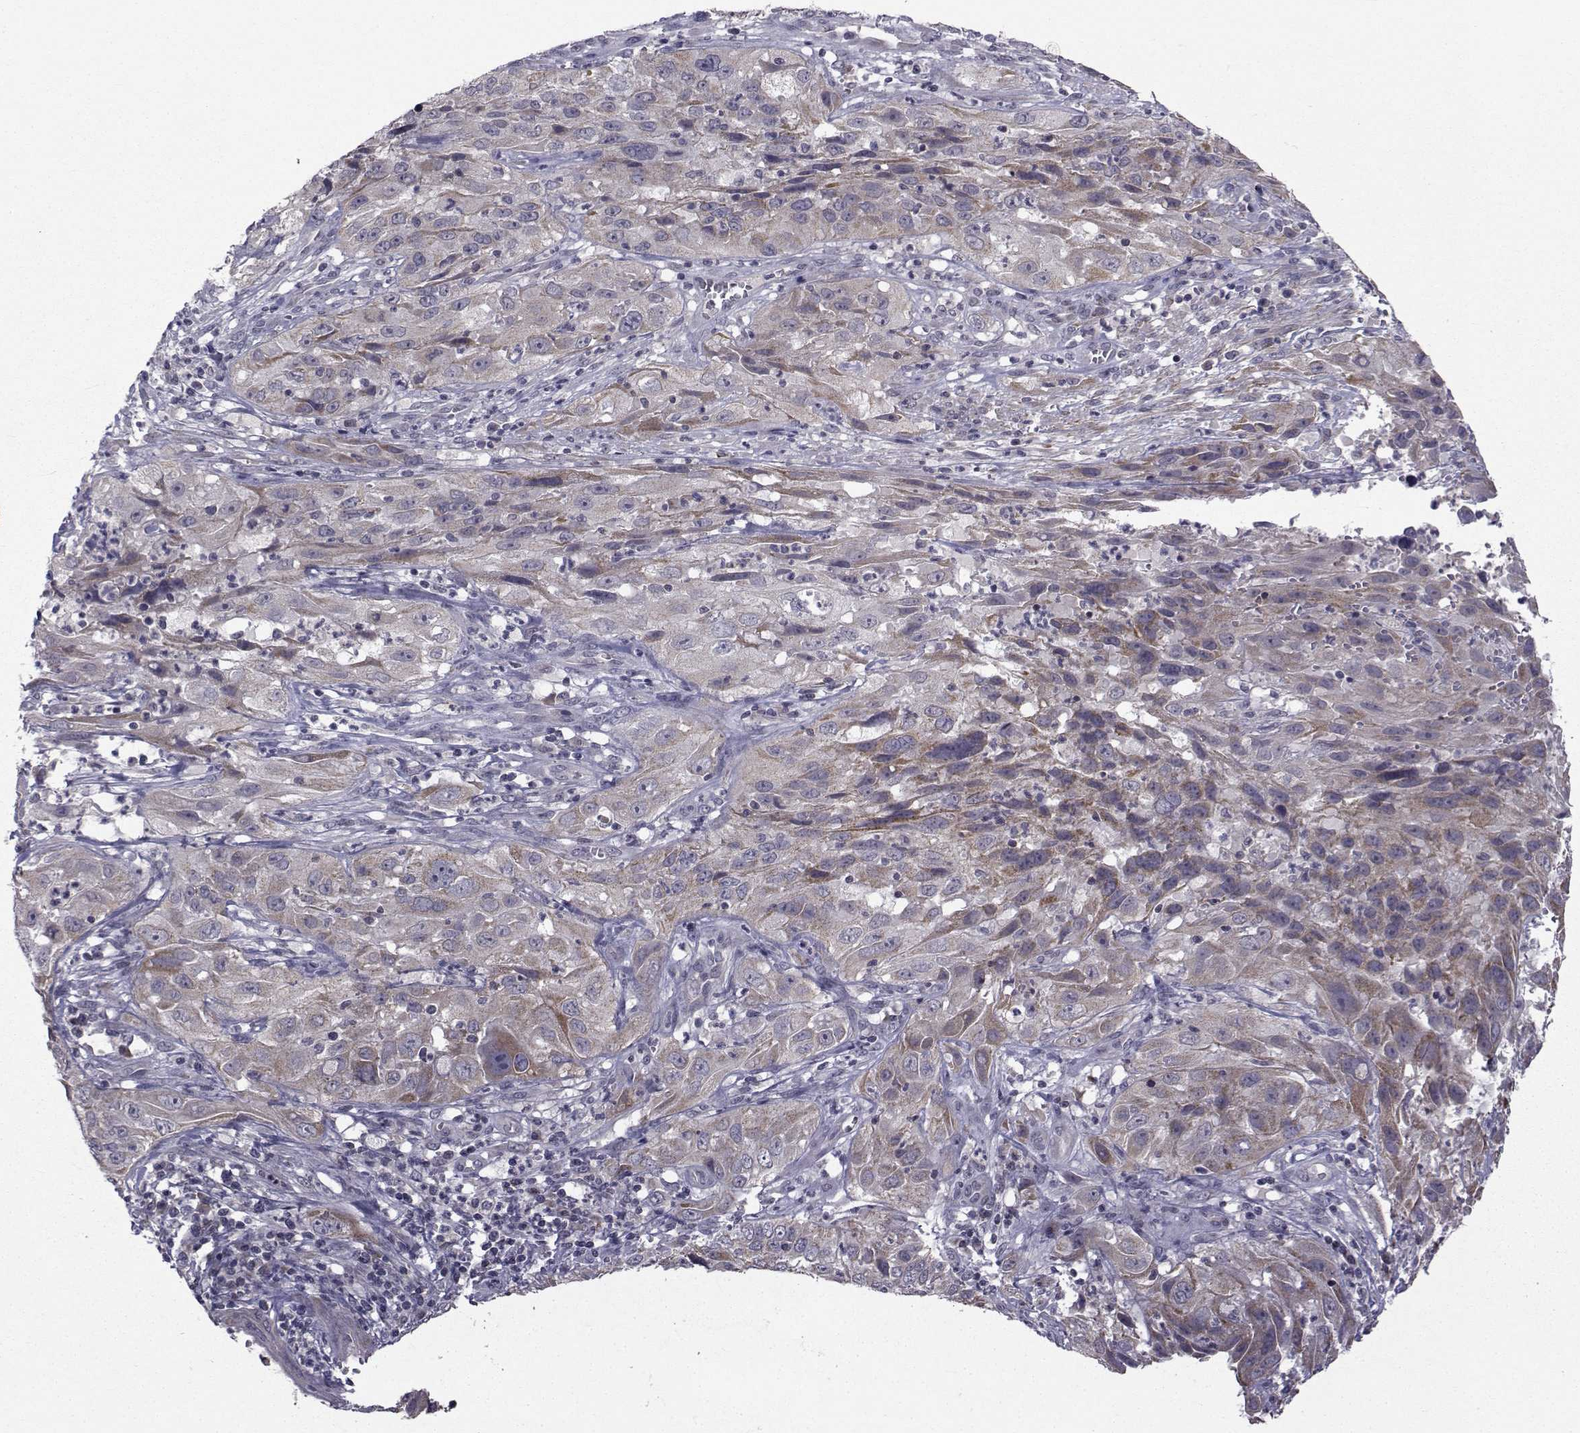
{"staining": {"intensity": "moderate", "quantity": "<25%", "location": "cytoplasmic/membranous"}, "tissue": "cervical cancer", "cell_type": "Tumor cells", "image_type": "cancer", "snomed": [{"axis": "morphology", "description": "Squamous cell carcinoma, NOS"}, {"axis": "topography", "description": "Cervix"}], "caption": "IHC (DAB (3,3'-diaminobenzidine)) staining of squamous cell carcinoma (cervical) reveals moderate cytoplasmic/membranous protein positivity in about <25% of tumor cells.", "gene": "FDXR", "patient": {"sex": "female", "age": 32}}